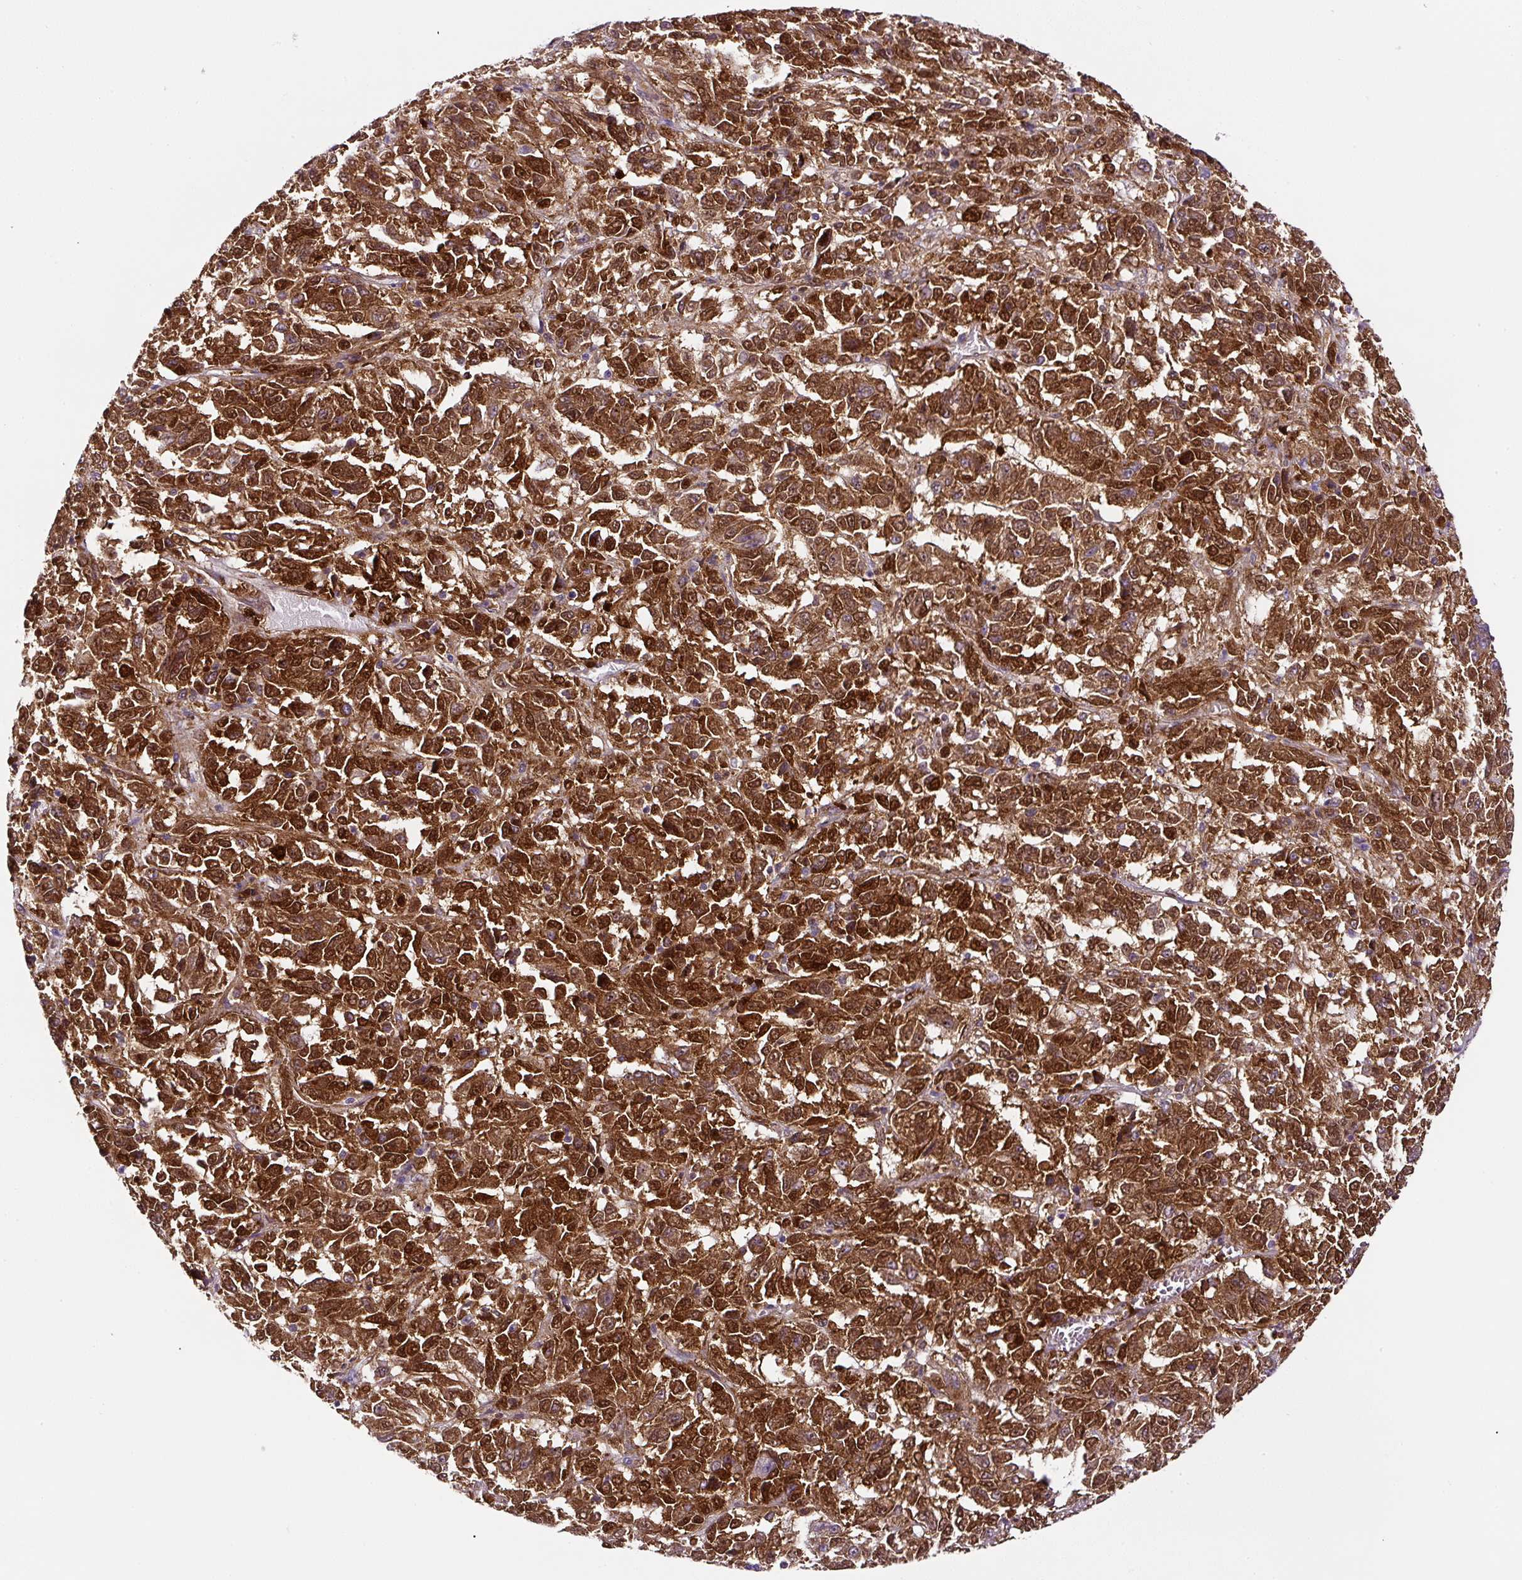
{"staining": {"intensity": "moderate", "quantity": ">75%", "location": "cytoplasmic/membranous,nuclear"}, "tissue": "melanoma", "cell_type": "Tumor cells", "image_type": "cancer", "snomed": [{"axis": "morphology", "description": "Malignant melanoma, Metastatic site"}, {"axis": "topography", "description": "Lung"}], "caption": "Melanoma stained with IHC shows moderate cytoplasmic/membranous and nuclear staining in approximately >75% of tumor cells. (brown staining indicates protein expression, while blue staining denotes nuclei).", "gene": "ANXA1", "patient": {"sex": "male", "age": 64}}